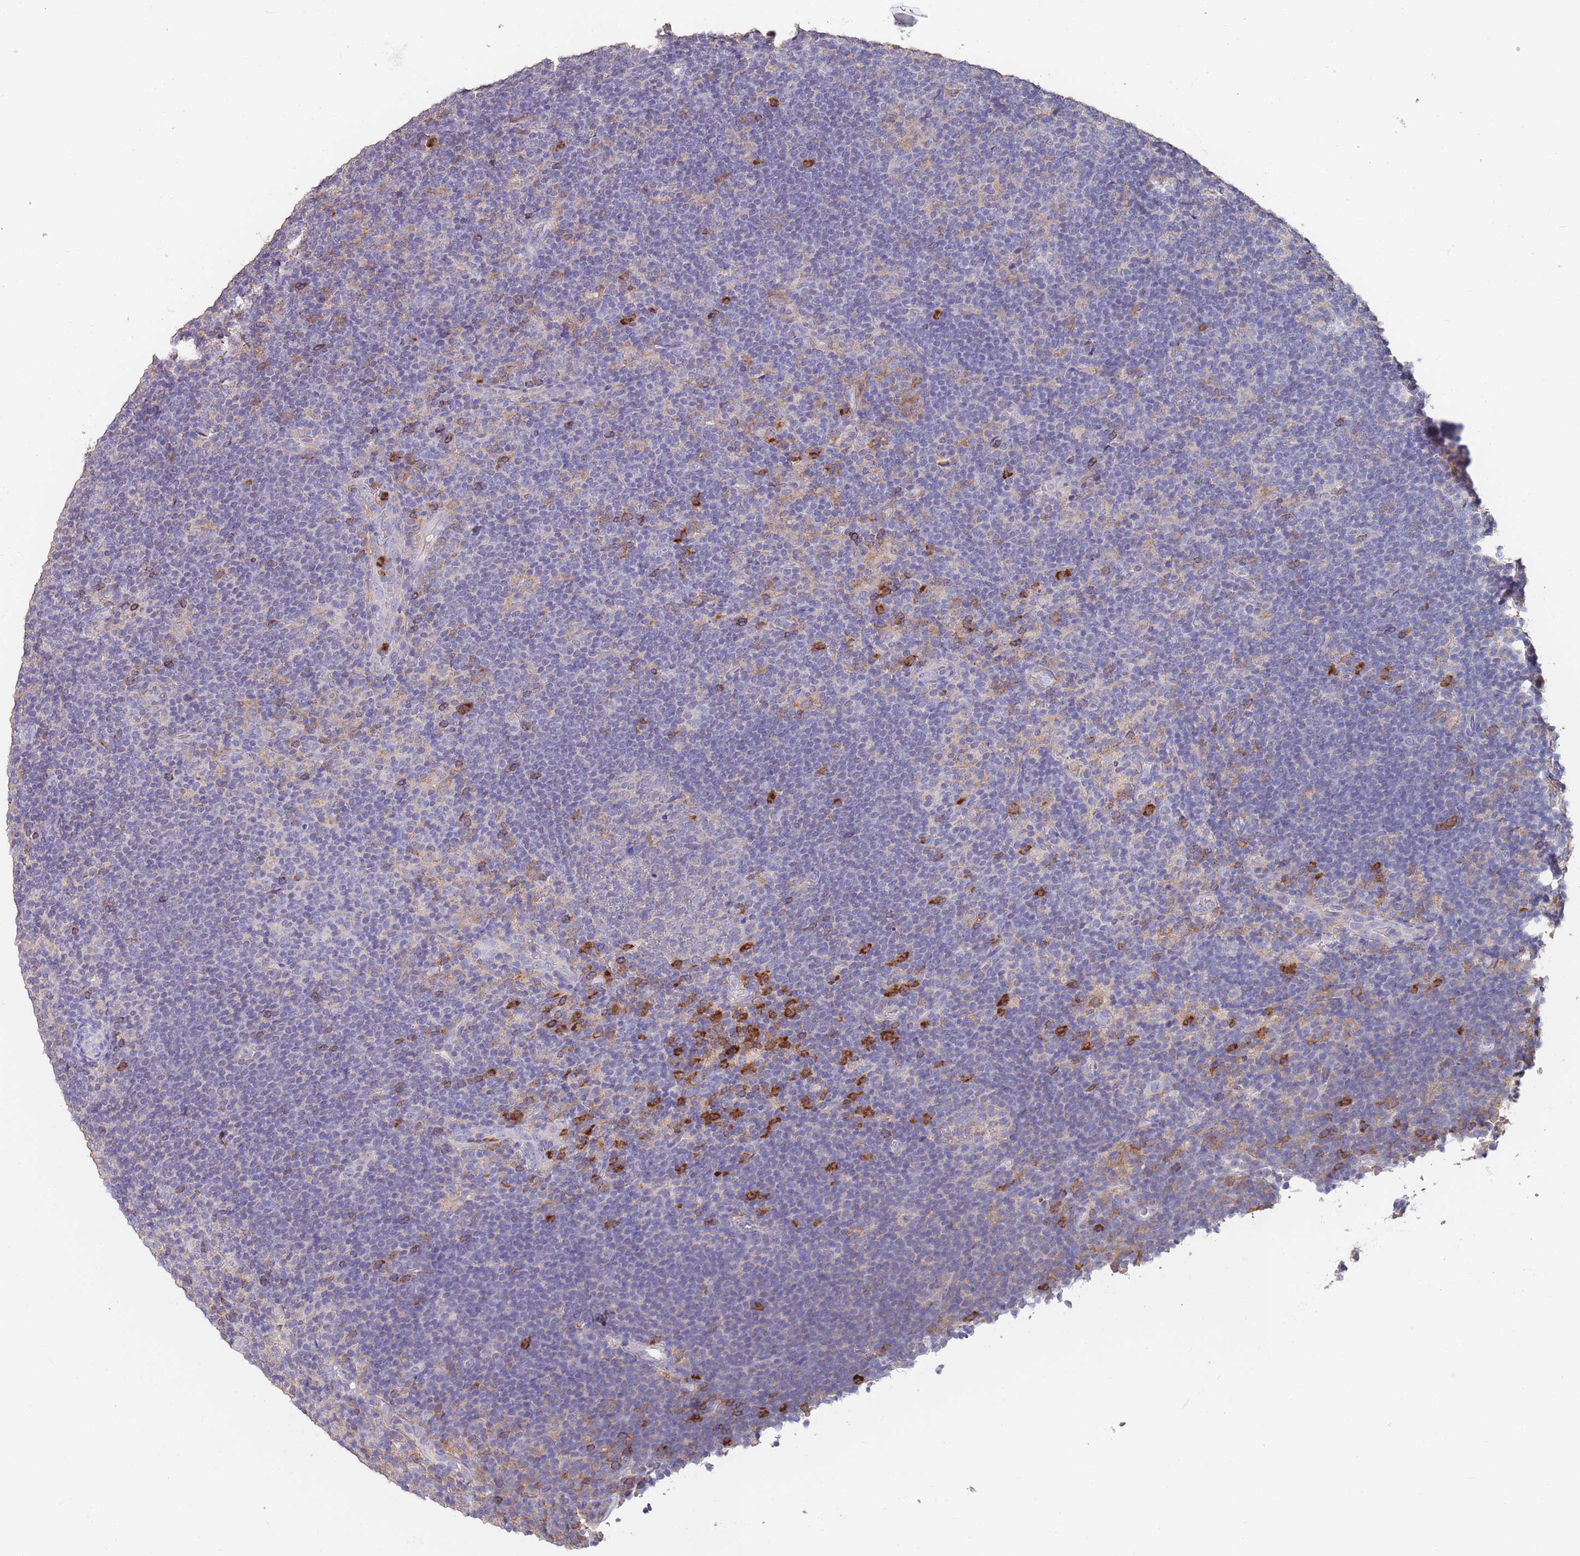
{"staining": {"intensity": "negative", "quantity": "none", "location": "none"}, "tissue": "lymphoma", "cell_type": "Tumor cells", "image_type": "cancer", "snomed": [{"axis": "morphology", "description": "Hodgkin's disease, NOS"}, {"axis": "topography", "description": "Lymph node"}], "caption": "IHC photomicrograph of neoplastic tissue: human lymphoma stained with DAB (3,3'-diaminobenzidine) reveals no significant protein staining in tumor cells. Brightfield microscopy of immunohistochemistry (IHC) stained with DAB (brown) and hematoxylin (blue), captured at high magnification.", "gene": "CLEC12A", "patient": {"sex": "female", "age": 57}}